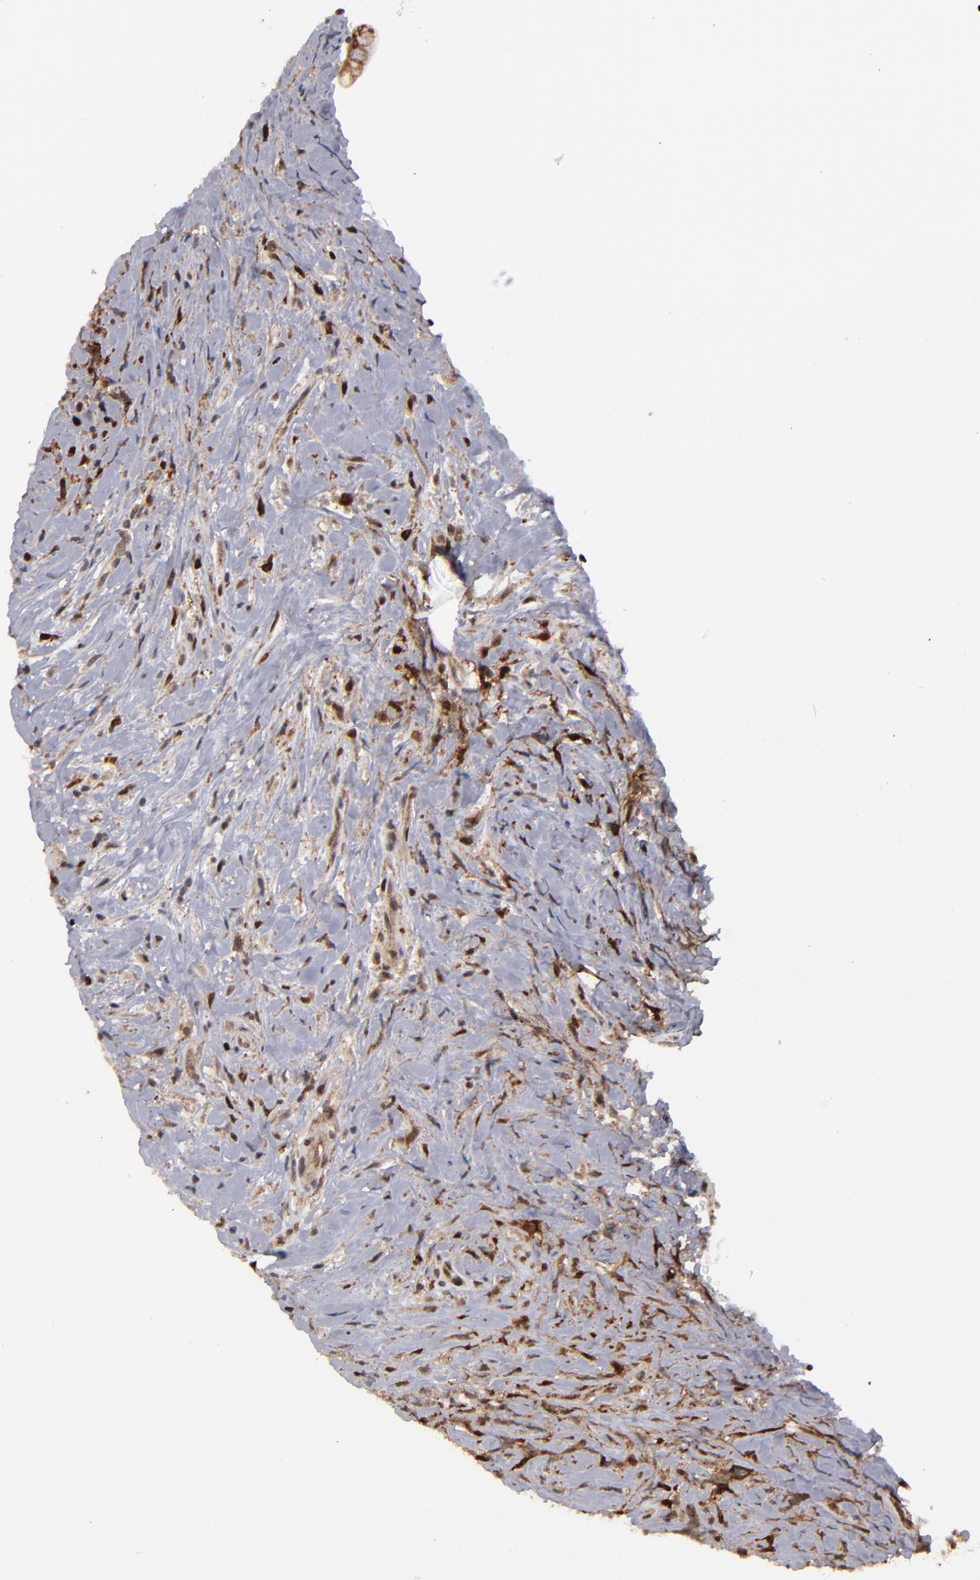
{"staining": {"intensity": "strong", "quantity": ">75%", "location": "cytoplasmic/membranous,nuclear"}, "tissue": "lymphoma", "cell_type": "Tumor cells", "image_type": "cancer", "snomed": [{"axis": "morphology", "description": "Hodgkin's disease, NOS"}, {"axis": "topography", "description": "Lymph node"}], "caption": "Immunohistochemistry histopathology image of lymphoma stained for a protein (brown), which reveals high levels of strong cytoplasmic/membranous and nuclear expression in about >75% of tumor cells.", "gene": "RGS6", "patient": {"sex": "female", "age": 25}}